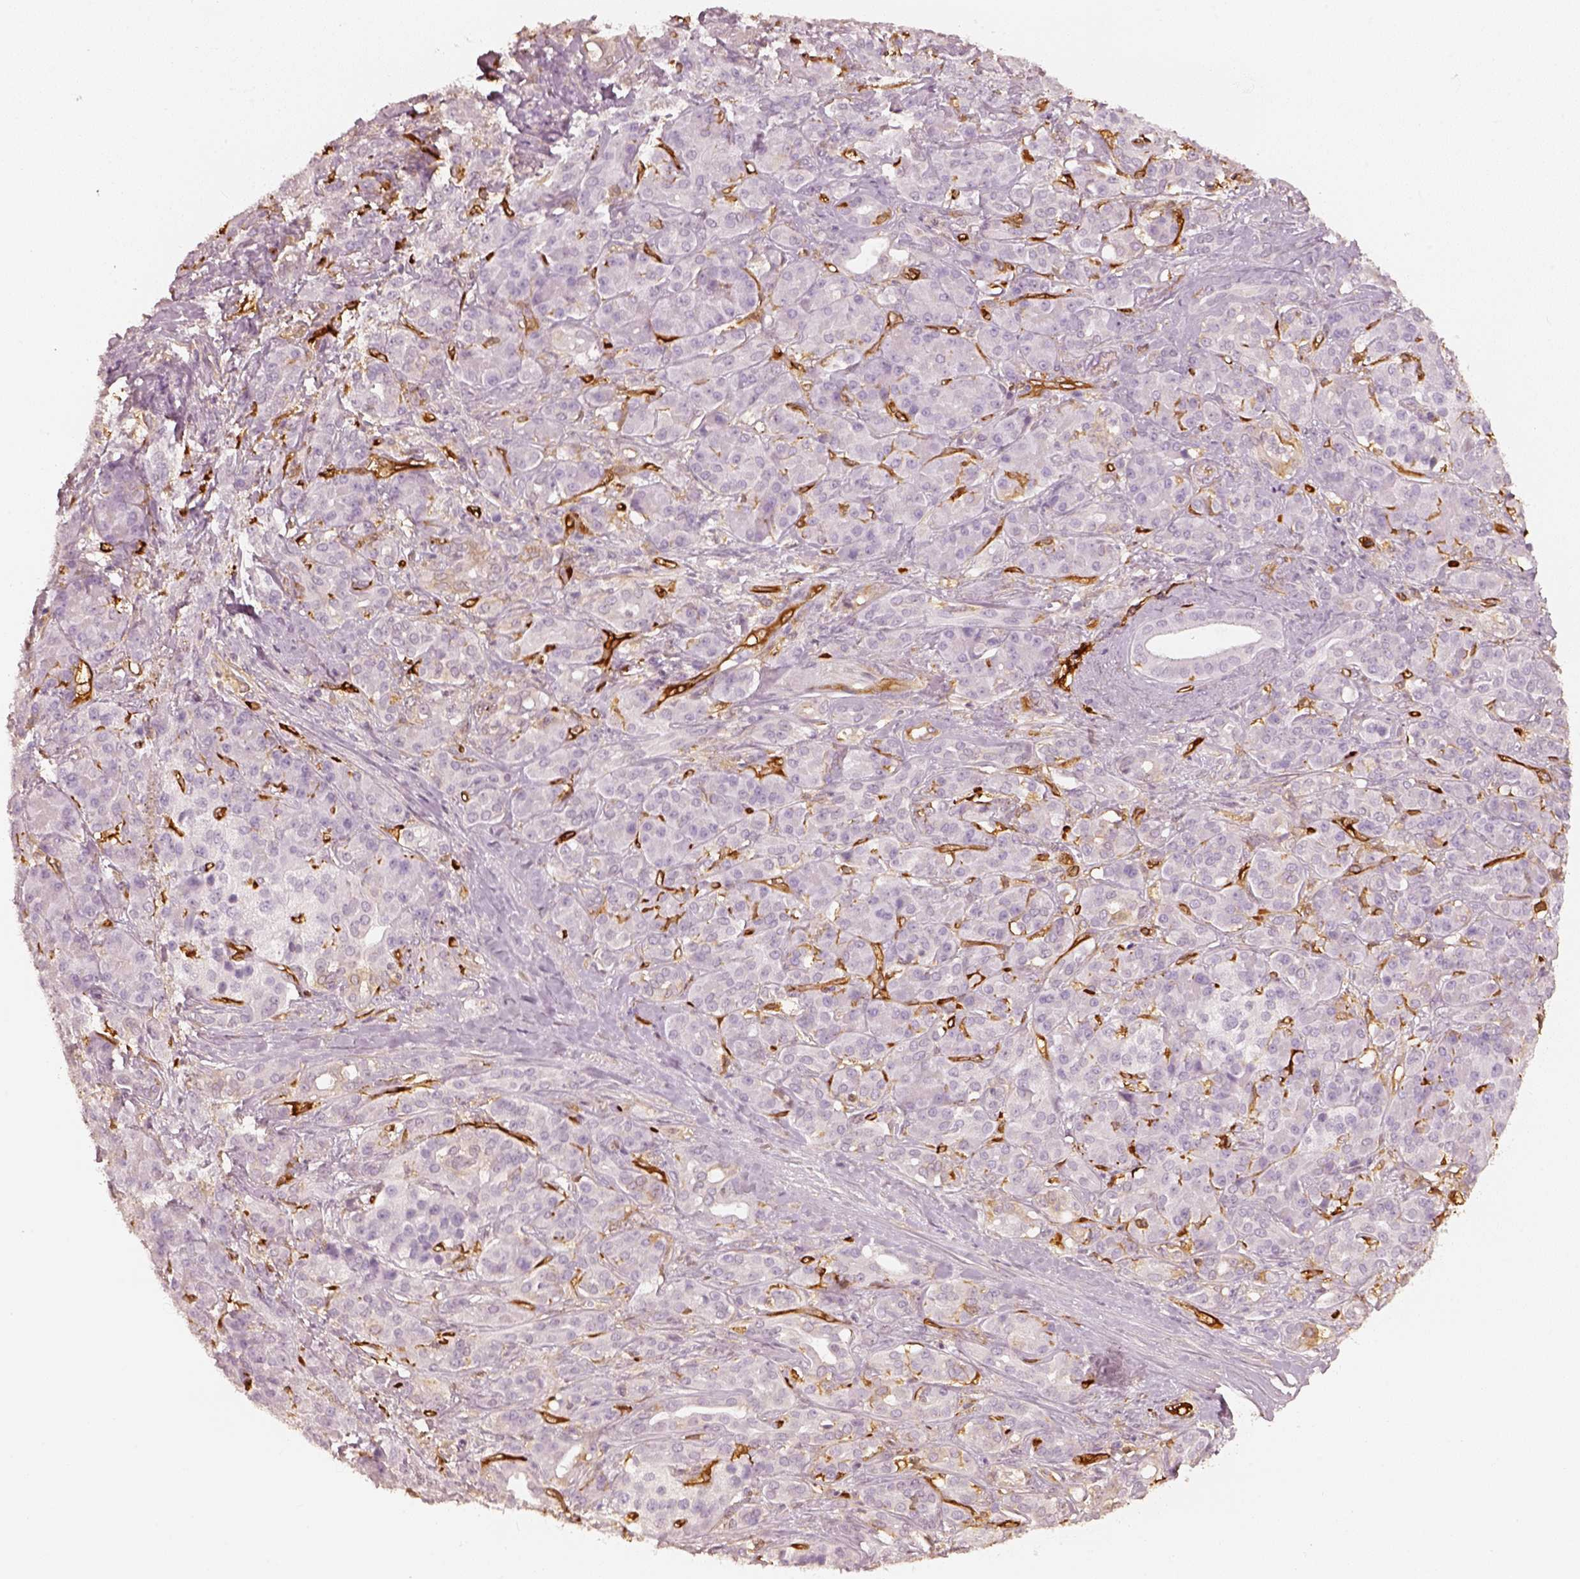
{"staining": {"intensity": "negative", "quantity": "none", "location": "none"}, "tissue": "pancreatic cancer", "cell_type": "Tumor cells", "image_type": "cancer", "snomed": [{"axis": "morphology", "description": "Normal tissue, NOS"}, {"axis": "morphology", "description": "Inflammation, NOS"}, {"axis": "morphology", "description": "Adenocarcinoma, NOS"}, {"axis": "topography", "description": "Pancreas"}], "caption": "This is a image of IHC staining of adenocarcinoma (pancreatic), which shows no expression in tumor cells. The staining is performed using DAB brown chromogen with nuclei counter-stained in using hematoxylin.", "gene": "FSCN1", "patient": {"sex": "male", "age": 57}}